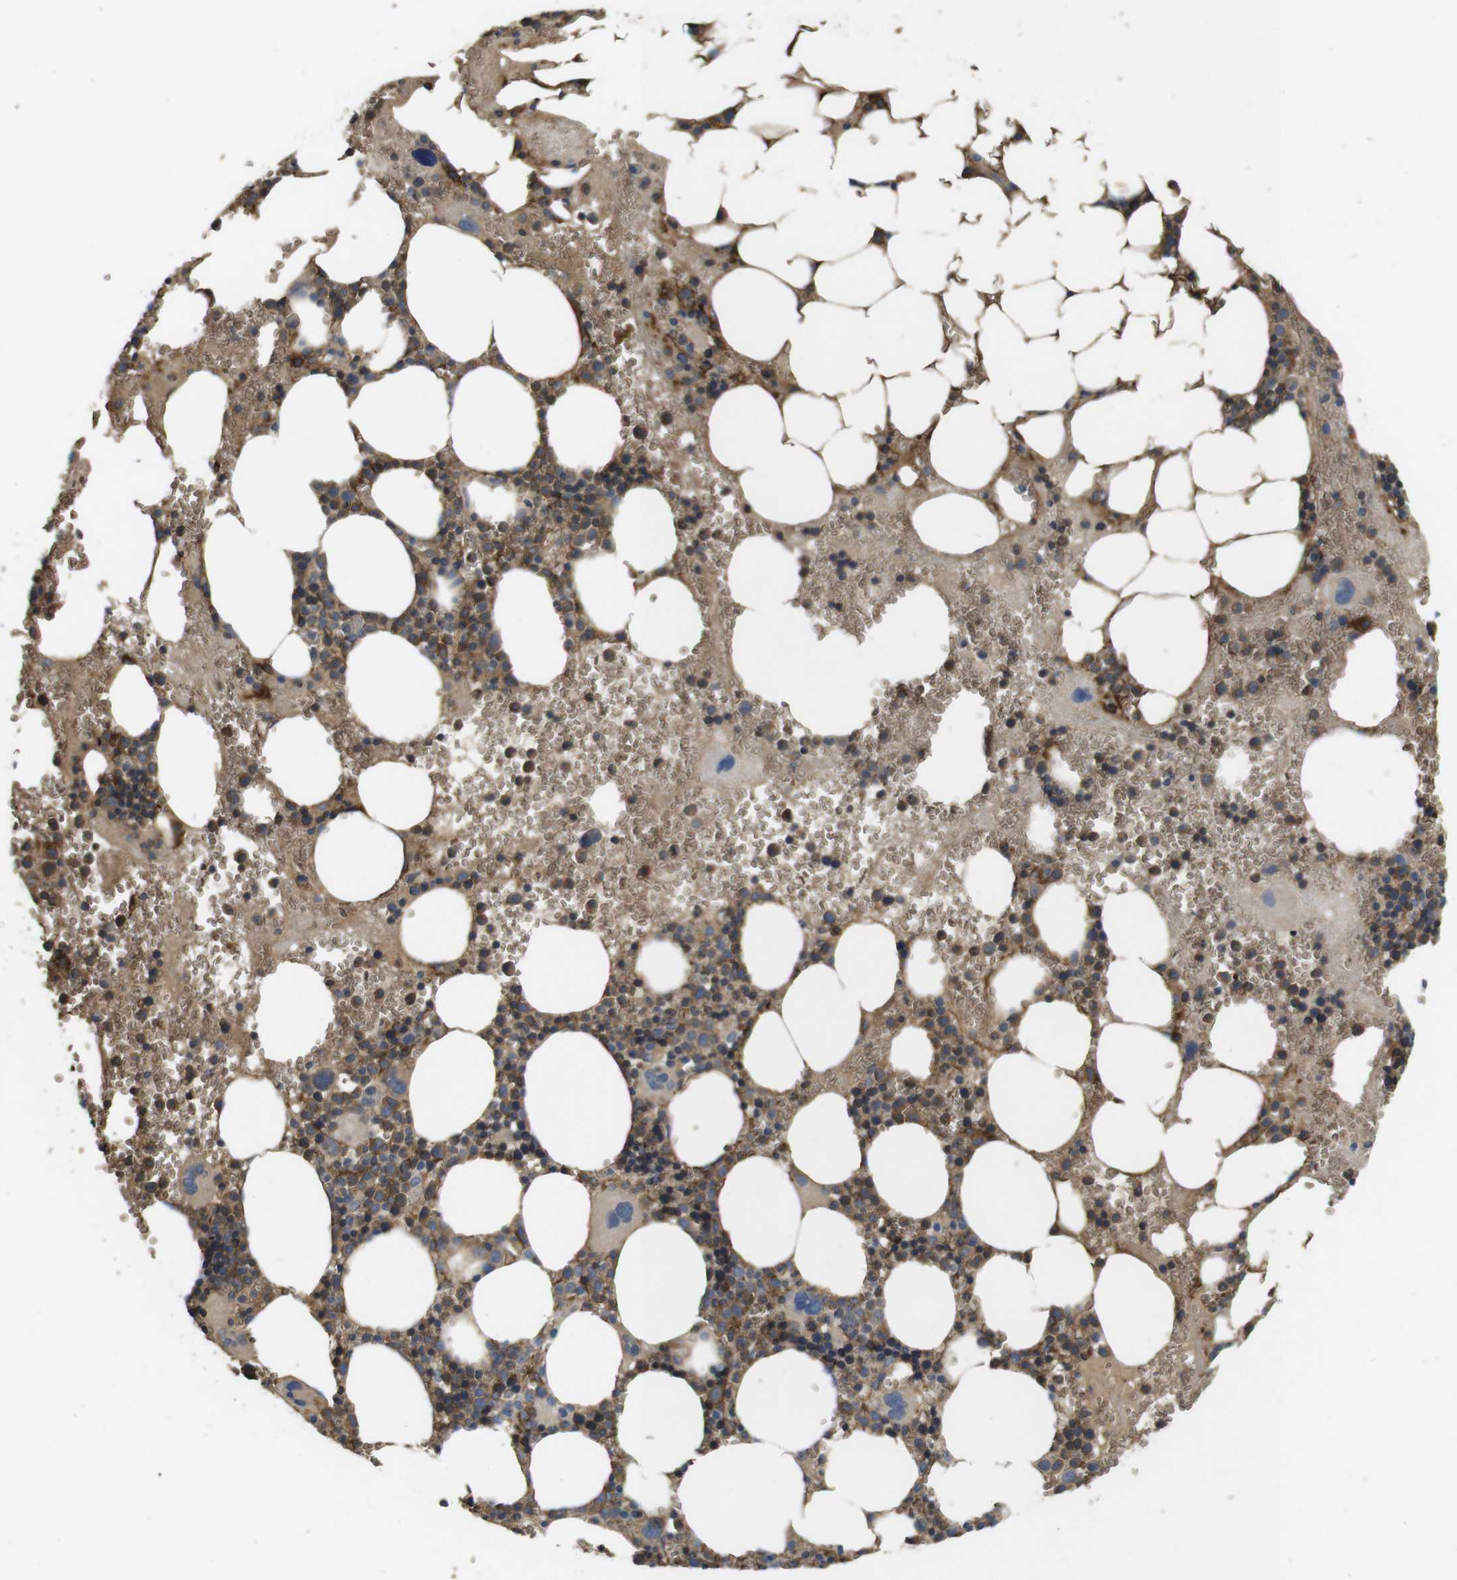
{"staining": {"intensity": "weak", "quantity": "25%-75%", "location": "cytoplasmic/membranous"}, "tissue": "bone marrow", "cell_type": "Hematopoietic cells", "image_type": "normal", "snomed": [{"axis": "morphology", "description": "Normal tissue, NOS"}, {"axis": "morphology", "description": "Inflammation, NOS"}, {"axis": "topography", "description": "Bone marrow"}], "caption": "Brown immunohistochemical staining in benign human bone marrow displays weak cytoplasmic/membranous expression in approximately 25%-75% of hematopoietic cells.", "gene": "CYBRD1", "patient": {"sex": "female", "age": 76}}